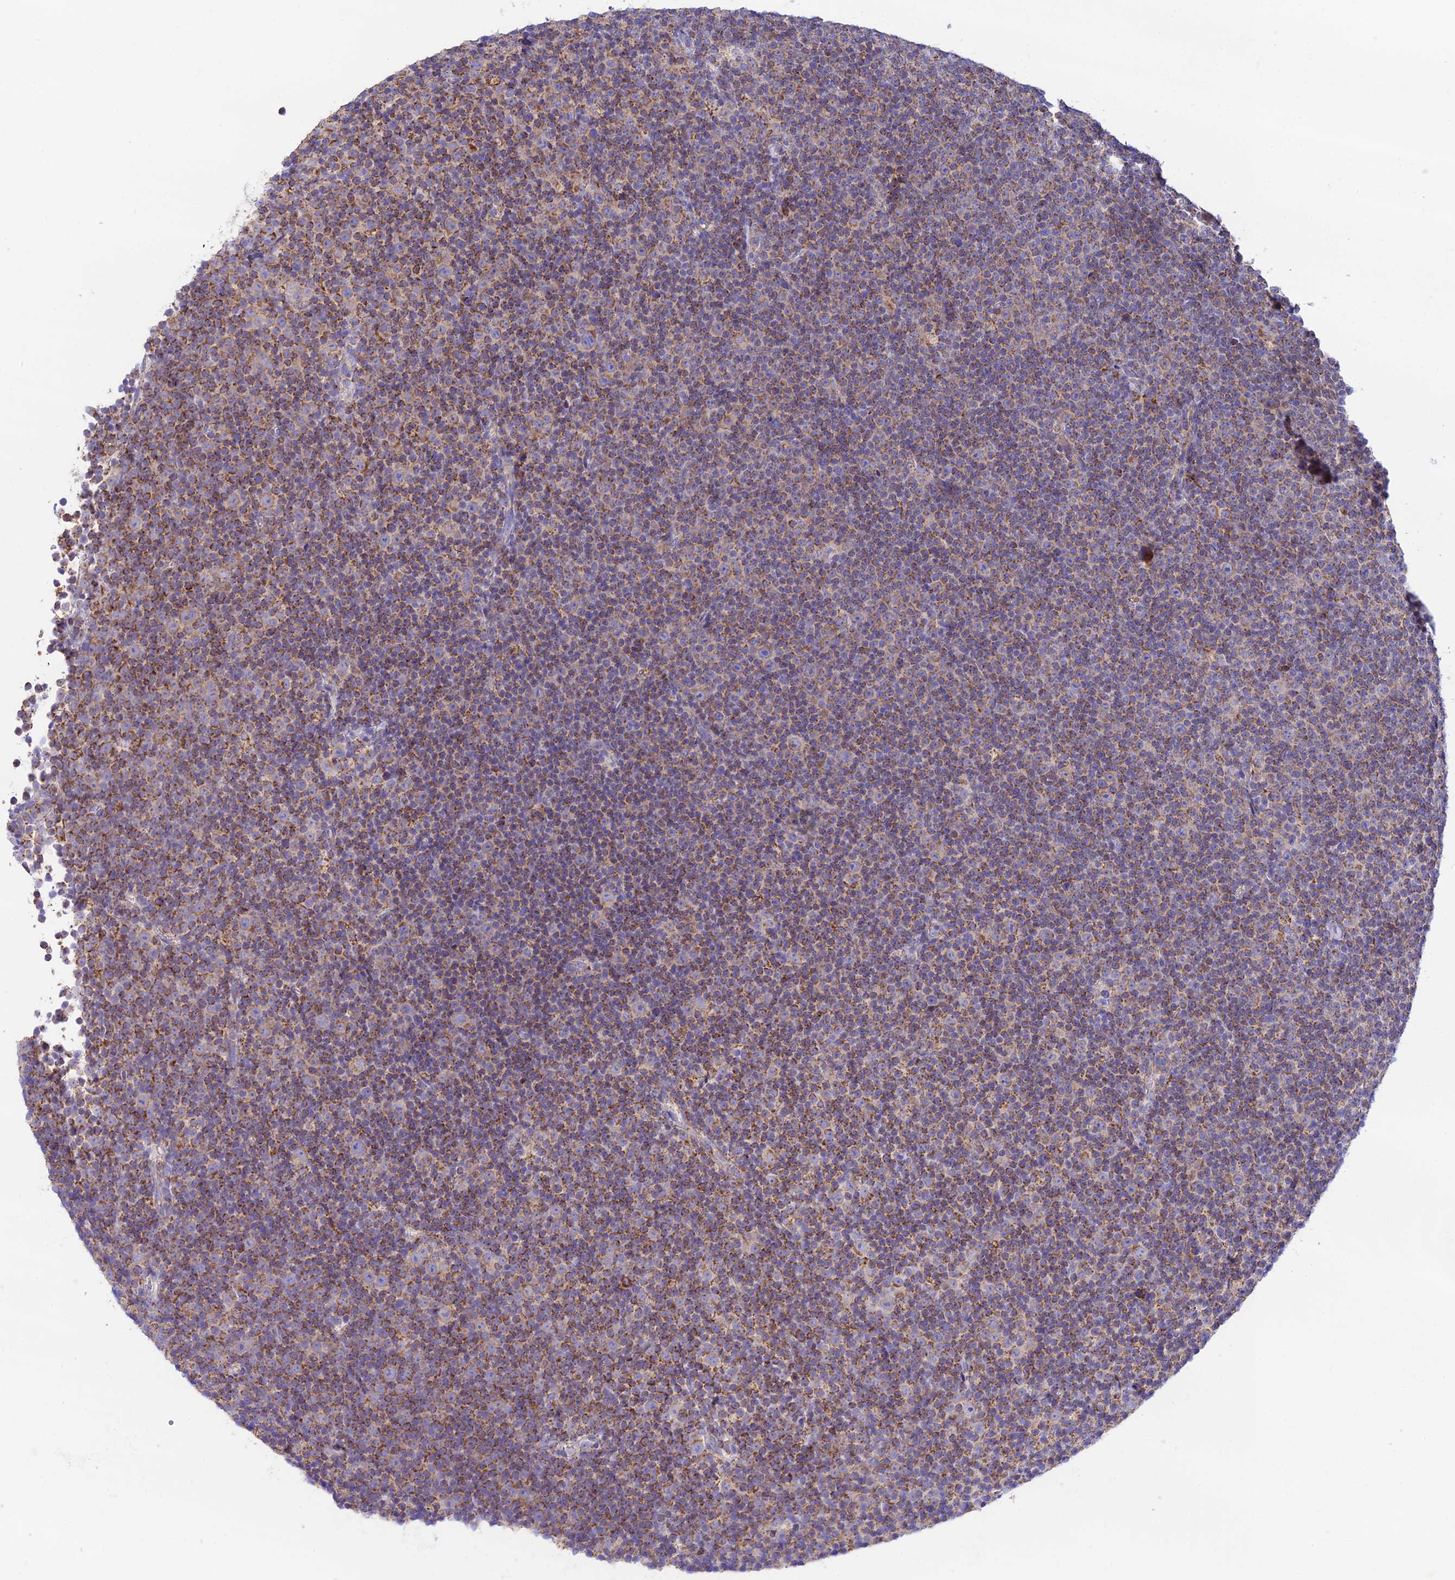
{"staining": {"intensity": "moderate", "quantity": ">75%", "location": "cytoplasmic/membranous"}, "tissue": "lymphoma", "cell_type": "Tumor cells", "image_type": "cancer", "snomed": [{"axis": "morphology", "description": "Malignant lymphoma, non-Hodgkin's type, Low grade"}, {"axis": "topography", "description": "Lymph node"}], "caption": "A brown stain highlights moderate cytoplasmic/membranous expression of a protein in human lymphoma tumor cells.", "gene": "HSDL2", "patient": {"sex": "female", "age": 67}}